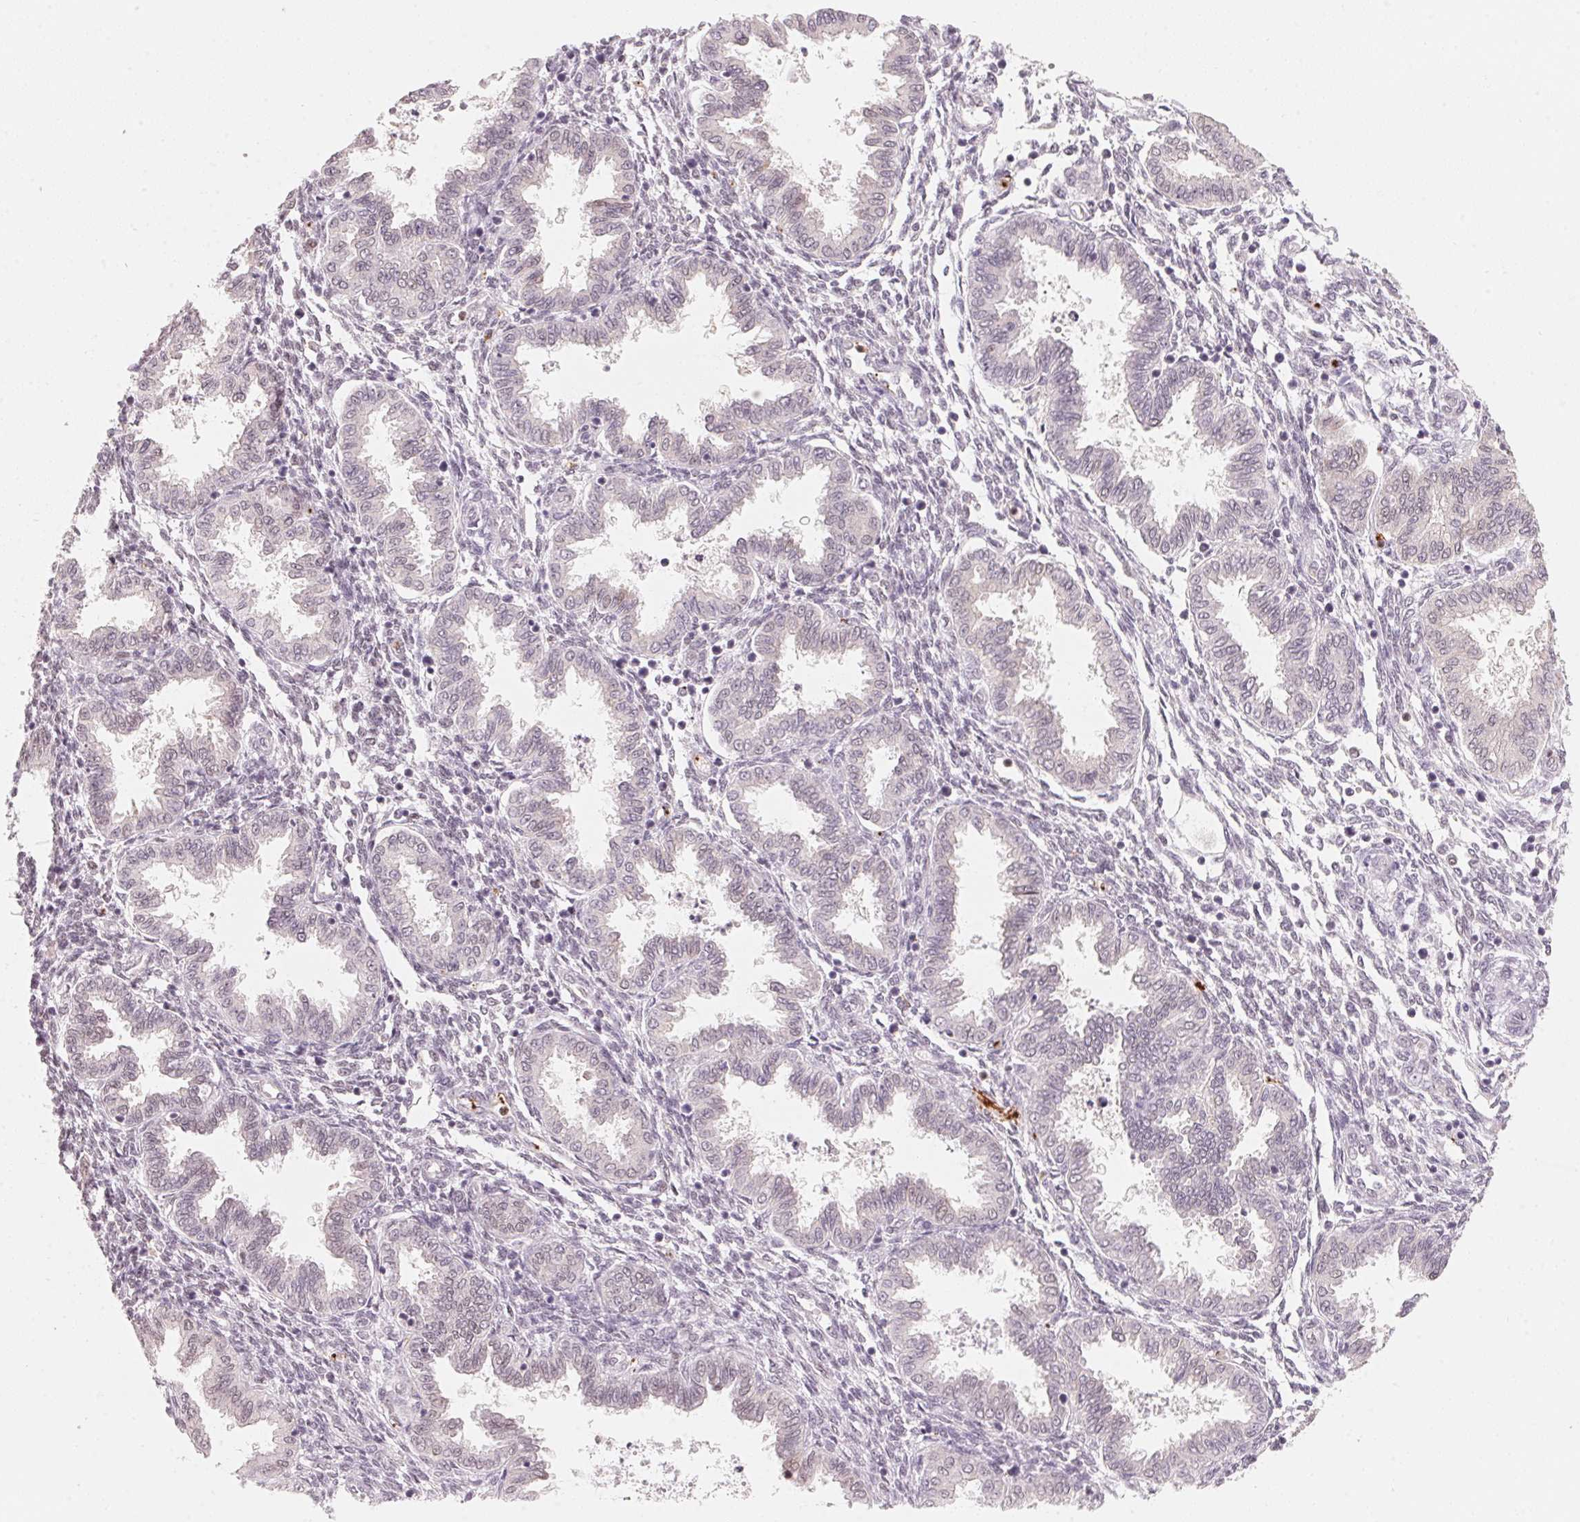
{"staining": {"intensity": "negative", "quantity": "none", "location": "none"}, "tissue": "endometrium", "cell_type": "Cells in endometrial stroma", "image_type": "normal", "snomed": [{"axis": "morphology", "description": "Normal tissue, NOS"}, {"axis": "topography", "description": "Endometrium"}], "caption": "Micrograph shows no significant protein positivity in cells in endometrial stroma of normal endometrium.", "gene": "ARHGAP22", "patient": {"sex": "female", "age": 33}}